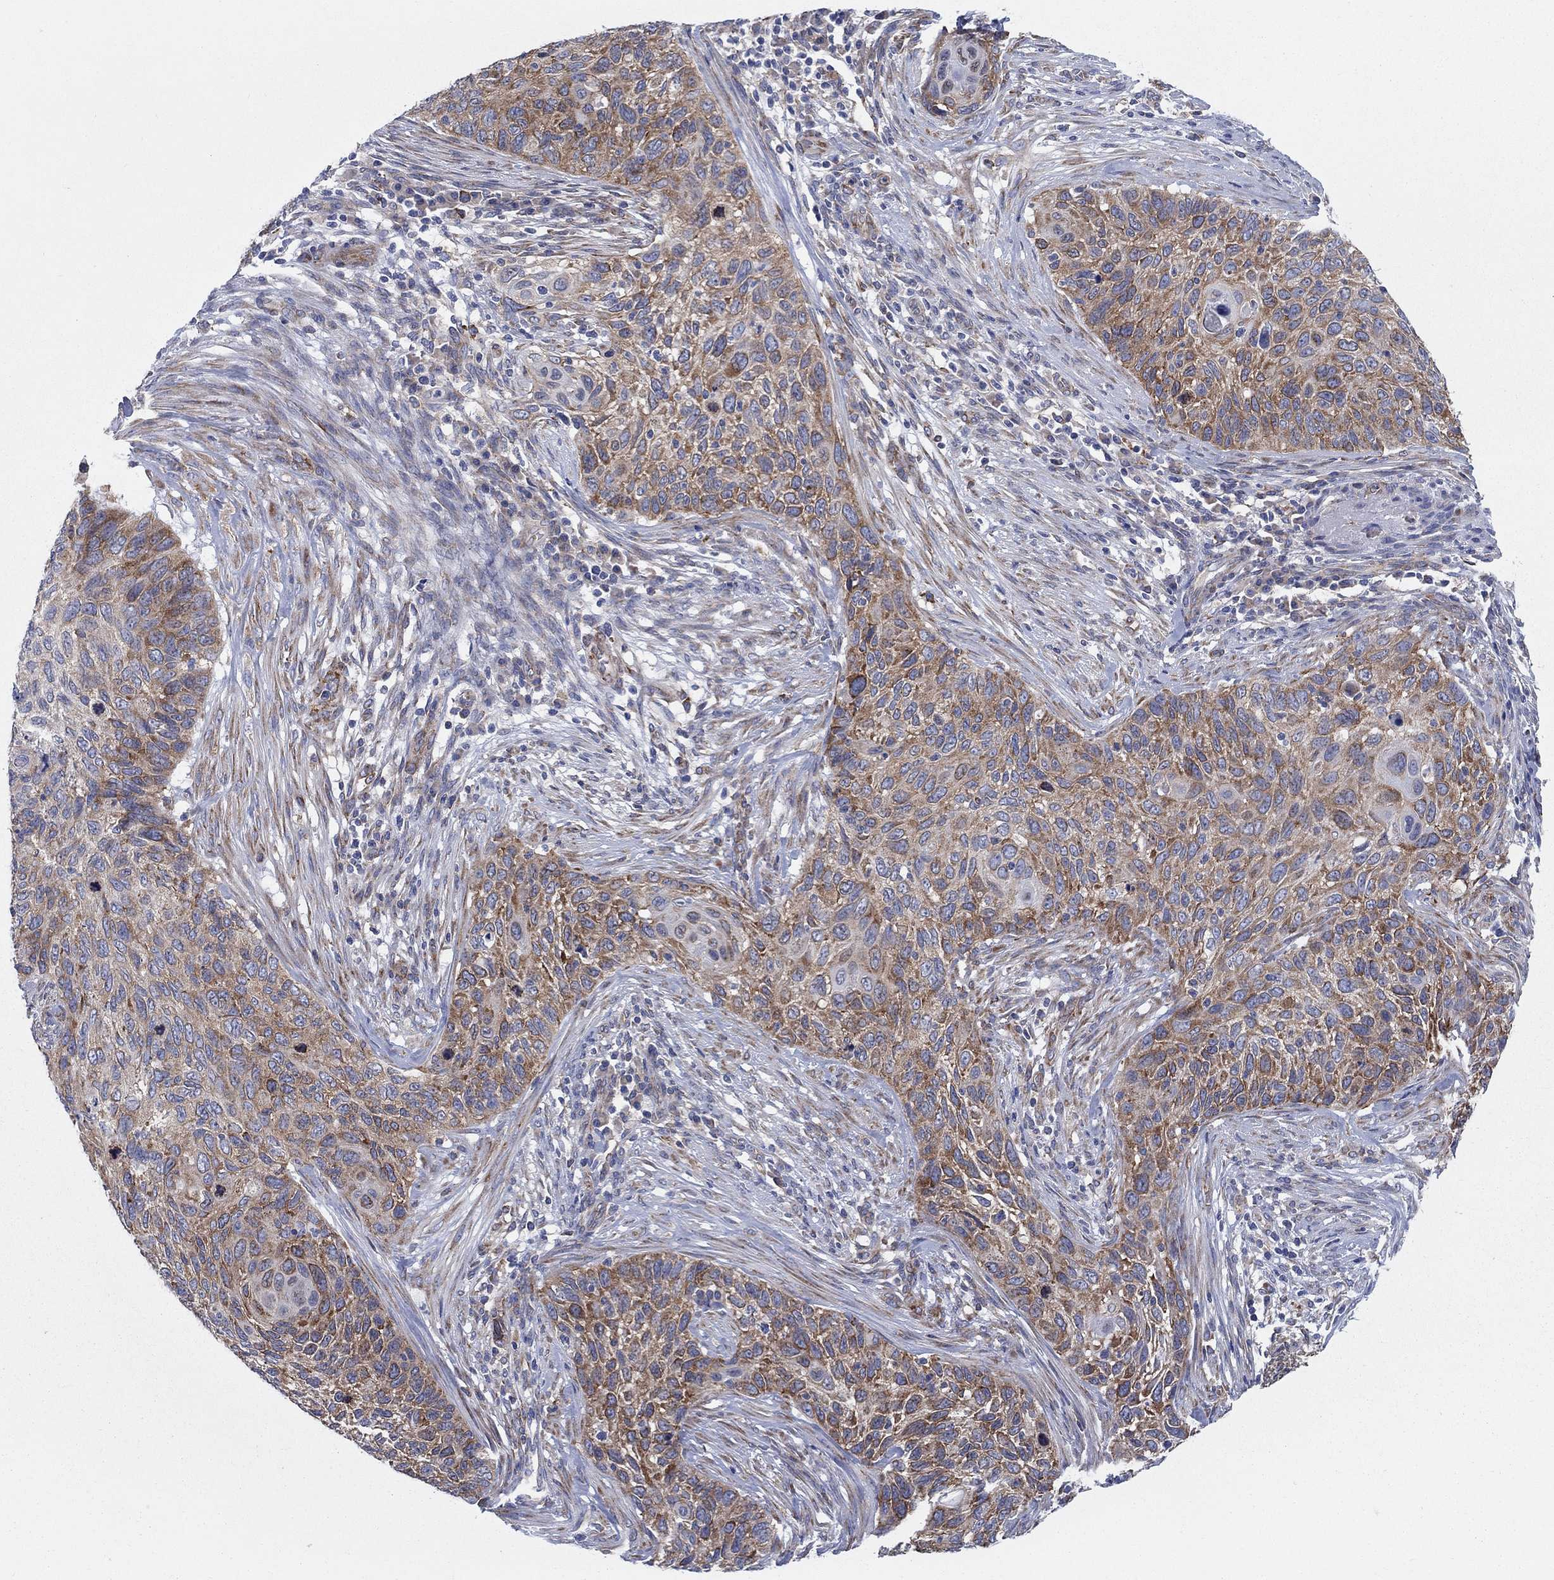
{"staining": {"intensity": "strong", "quantity": "<25%", "location": "cytoplasmic/membranous"}, "tissue": "cervical cancer", "cell_type": "Tumor cells", "image_type": "cancer", "snomed": [{"axis": "morphology", "description": "Squamous cell carcinoma, NOS"}, {"axis": "topography", "description": "Cervix"}], "caption": "Immunohistochemistry histopathology image of cervical squamous cell carcinoma stained for a protein (brown), which displays medium levels of strong cytoplasmic/membranous staining in approximately <25% of tumor cells.", "gene": "TMEM59", "patient": {"sex": "female", "age": 70}}